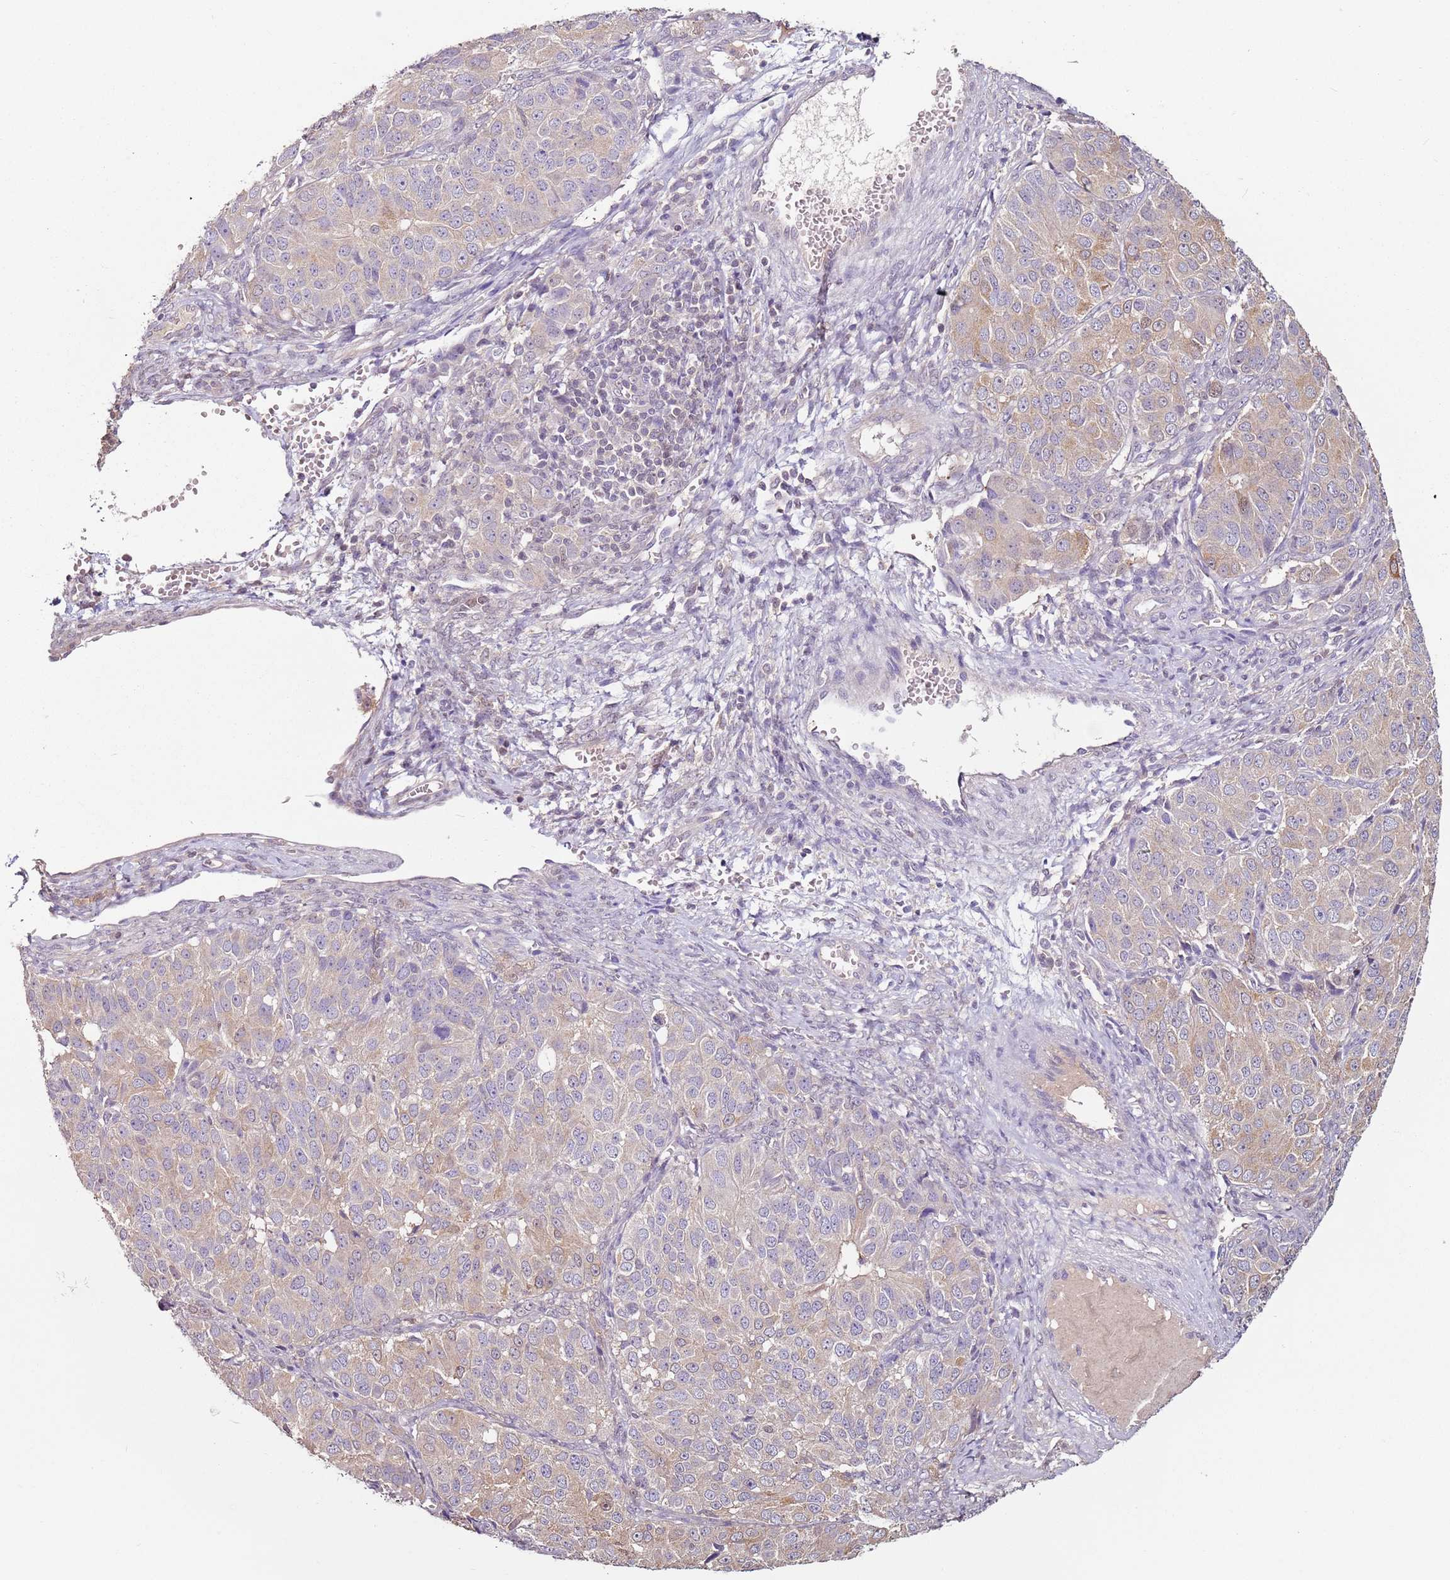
{"staining": {"intensity": "weak", "quantity": "<25%", "location": "cytoplasmic/membranous"}, "tissue": "ovarian cancer", "cell_type": "Tumor cells", "image_type": "cancer", "snomed": [{"axis": "morphology", "description": "Carcinoma, endometroid"}, {"axis": "topography", "description": "Ovary"}], "caption": "IHC micrograph of neoplastic tissue: human ovarian cancer (endometroid carcinoma) stained with DAB displays no significant protein staining in tumor cells. (DAB IHC with hematoxylin counter stain).", "gene": "MDH1", "patient": {"sex": "female", "age": 51}}